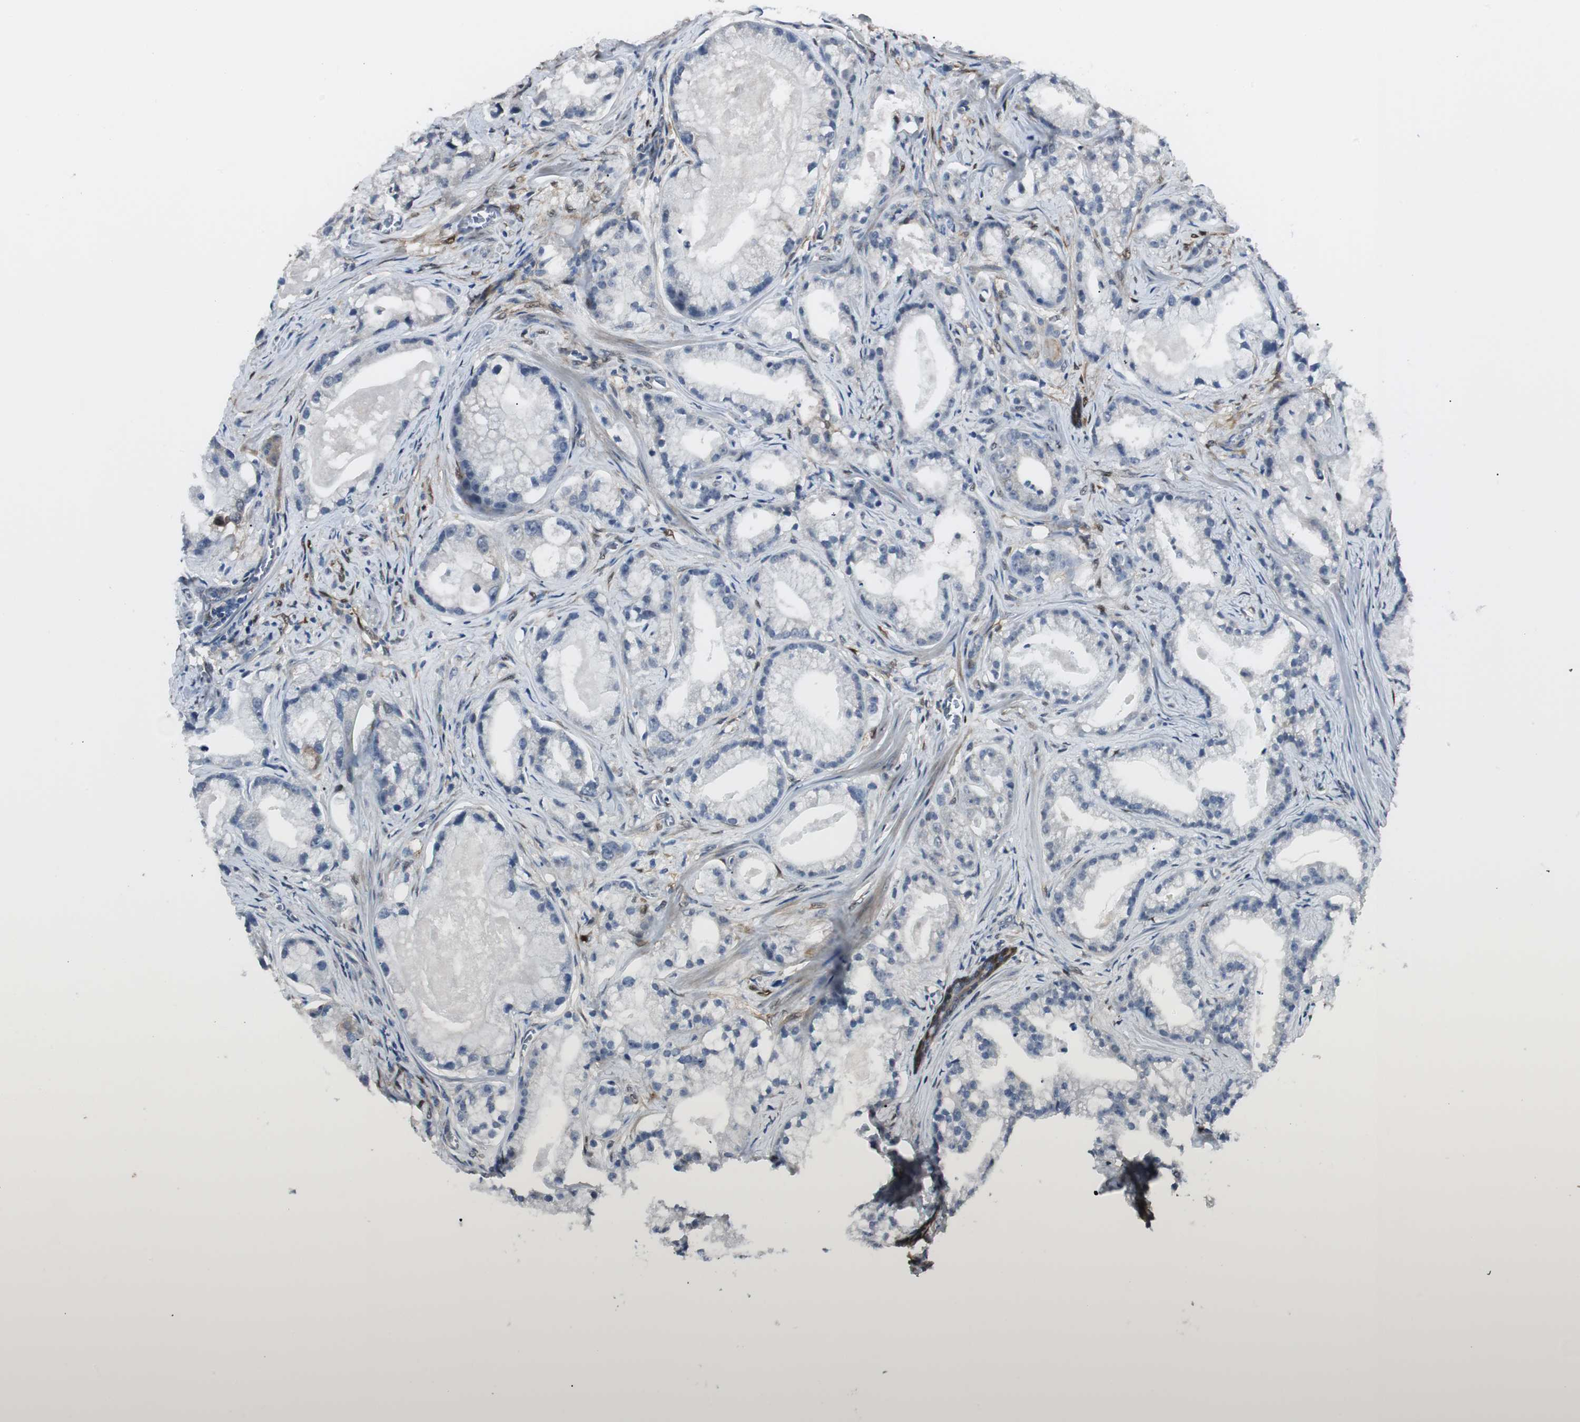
{"staining": {"intensity": "weak", "quantity": "<25%", "location": "cytoplasmic/membranous"}, "tissue": "prostate cancer", "cell_type": "Tumor cells", "image_type": "cancer", "snomed": [{"axis": "morphology", "description": "Adenocarcinoma, Low grade"}, {"axis": "topography", "description": "Prostate"}], "caption": "DAB immunohistochemical staining of human prostate low-grade adenocarcinoma exhibits no significant staining in tumor cells.", "gene": "FHL2", "patient": {"sex": "male", "age": 59}}